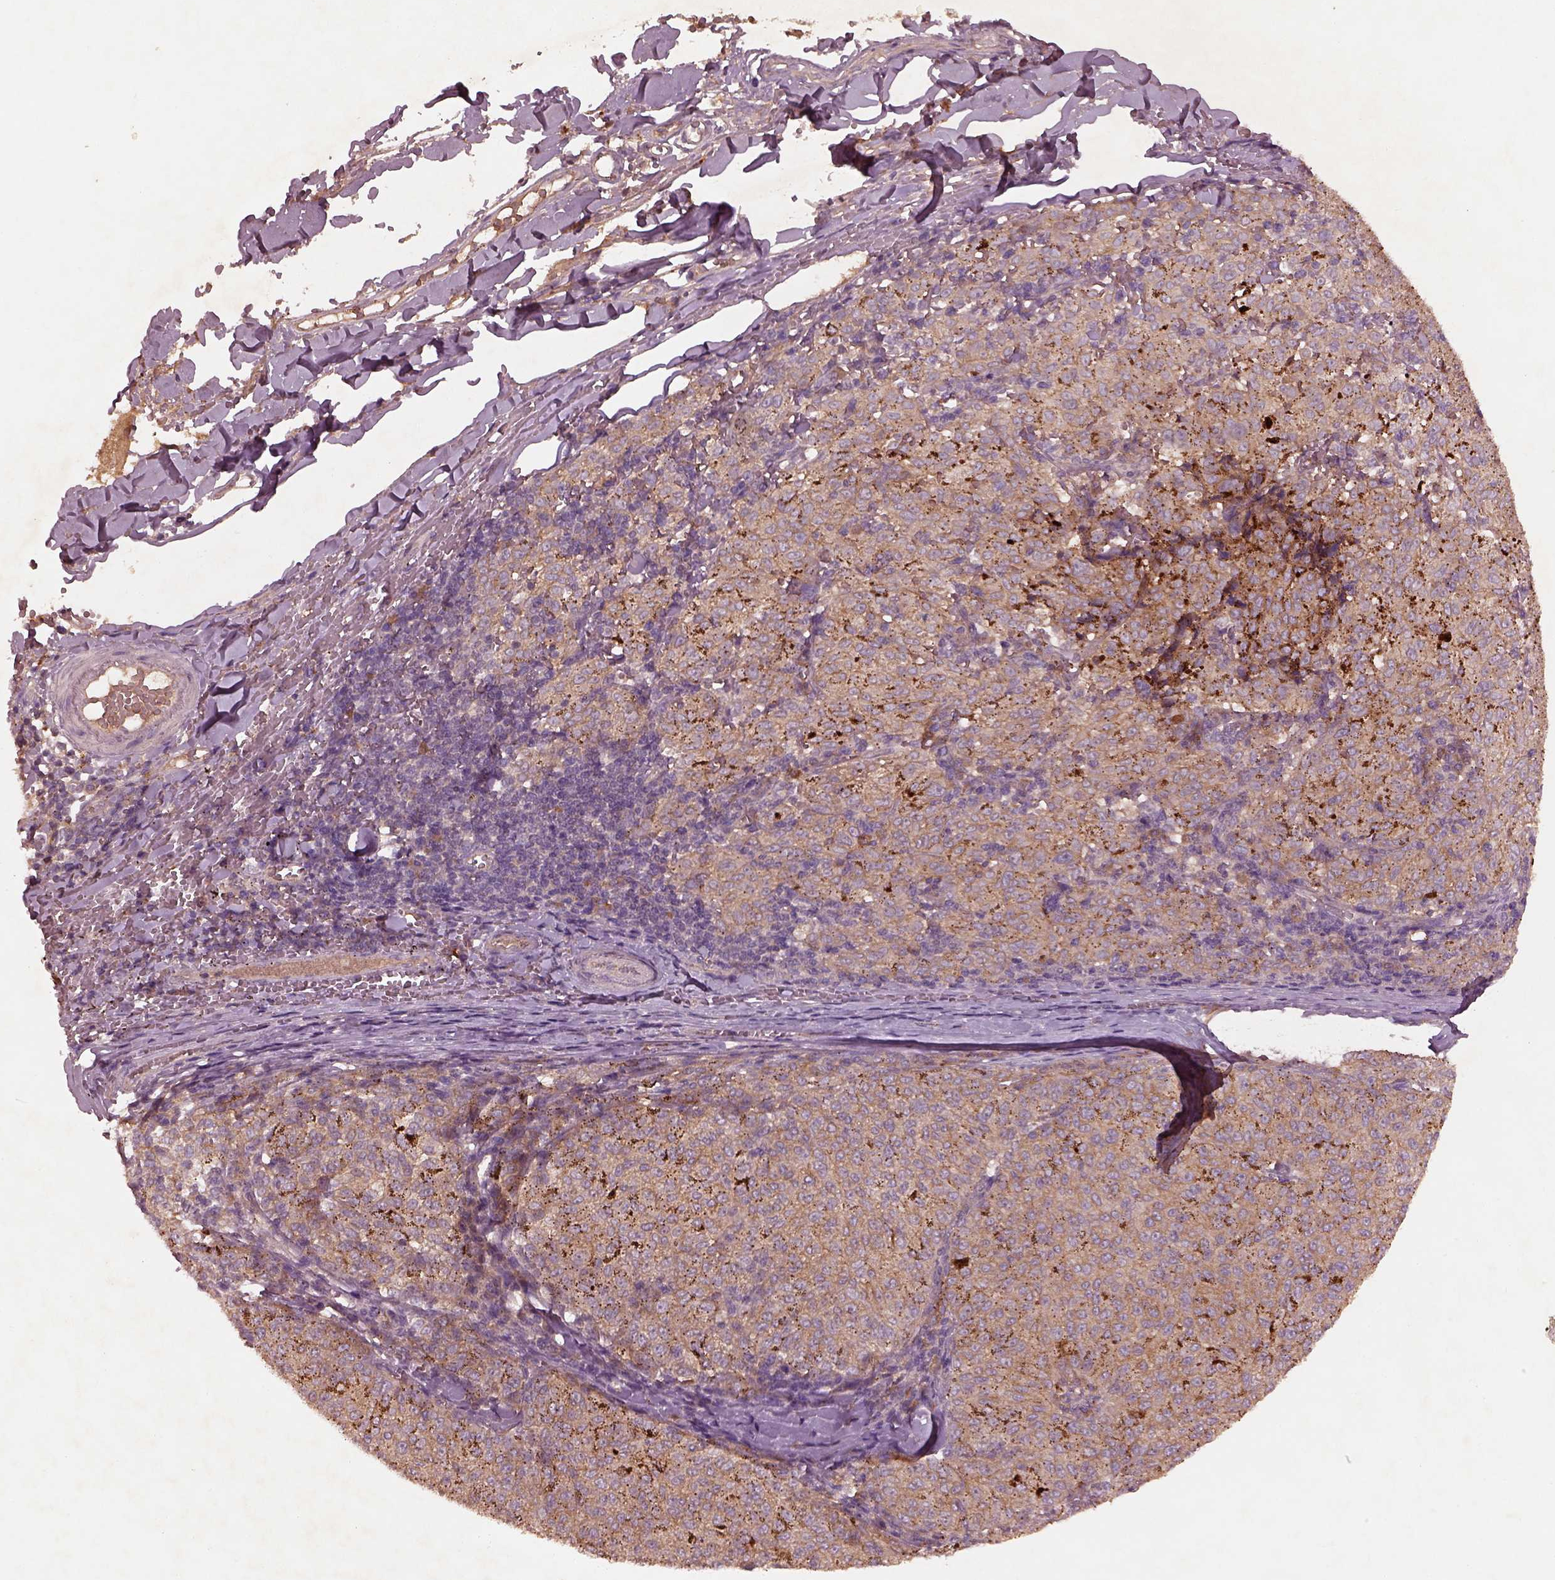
{"staining": {"intensity": "moderate", "quantity": ">75%", "location": "cytoplasmic/membranous"}, "tissue": "melanoma", "cell_type": "Tumor cells", "image_type": "cancer", "snomed": [{"axis": "morphology", "description": "Malignant melanoma, NOS"}, {"axis": "topography", "description": "Skin"}], "caption": "Melanoma tissue demonstrates moderate cytoplasmic/membranous positivity in approximately >75% of tumor cells, visualized by immunohistochemistry. (Stains: DAB (3,3'-diaminobenzidine) in brown, nuclei in blue, Microscopy: brightfield microscopy at high magnification).", "gene": "FAM234A", "patient": {"sex": "female", "age": 72}}